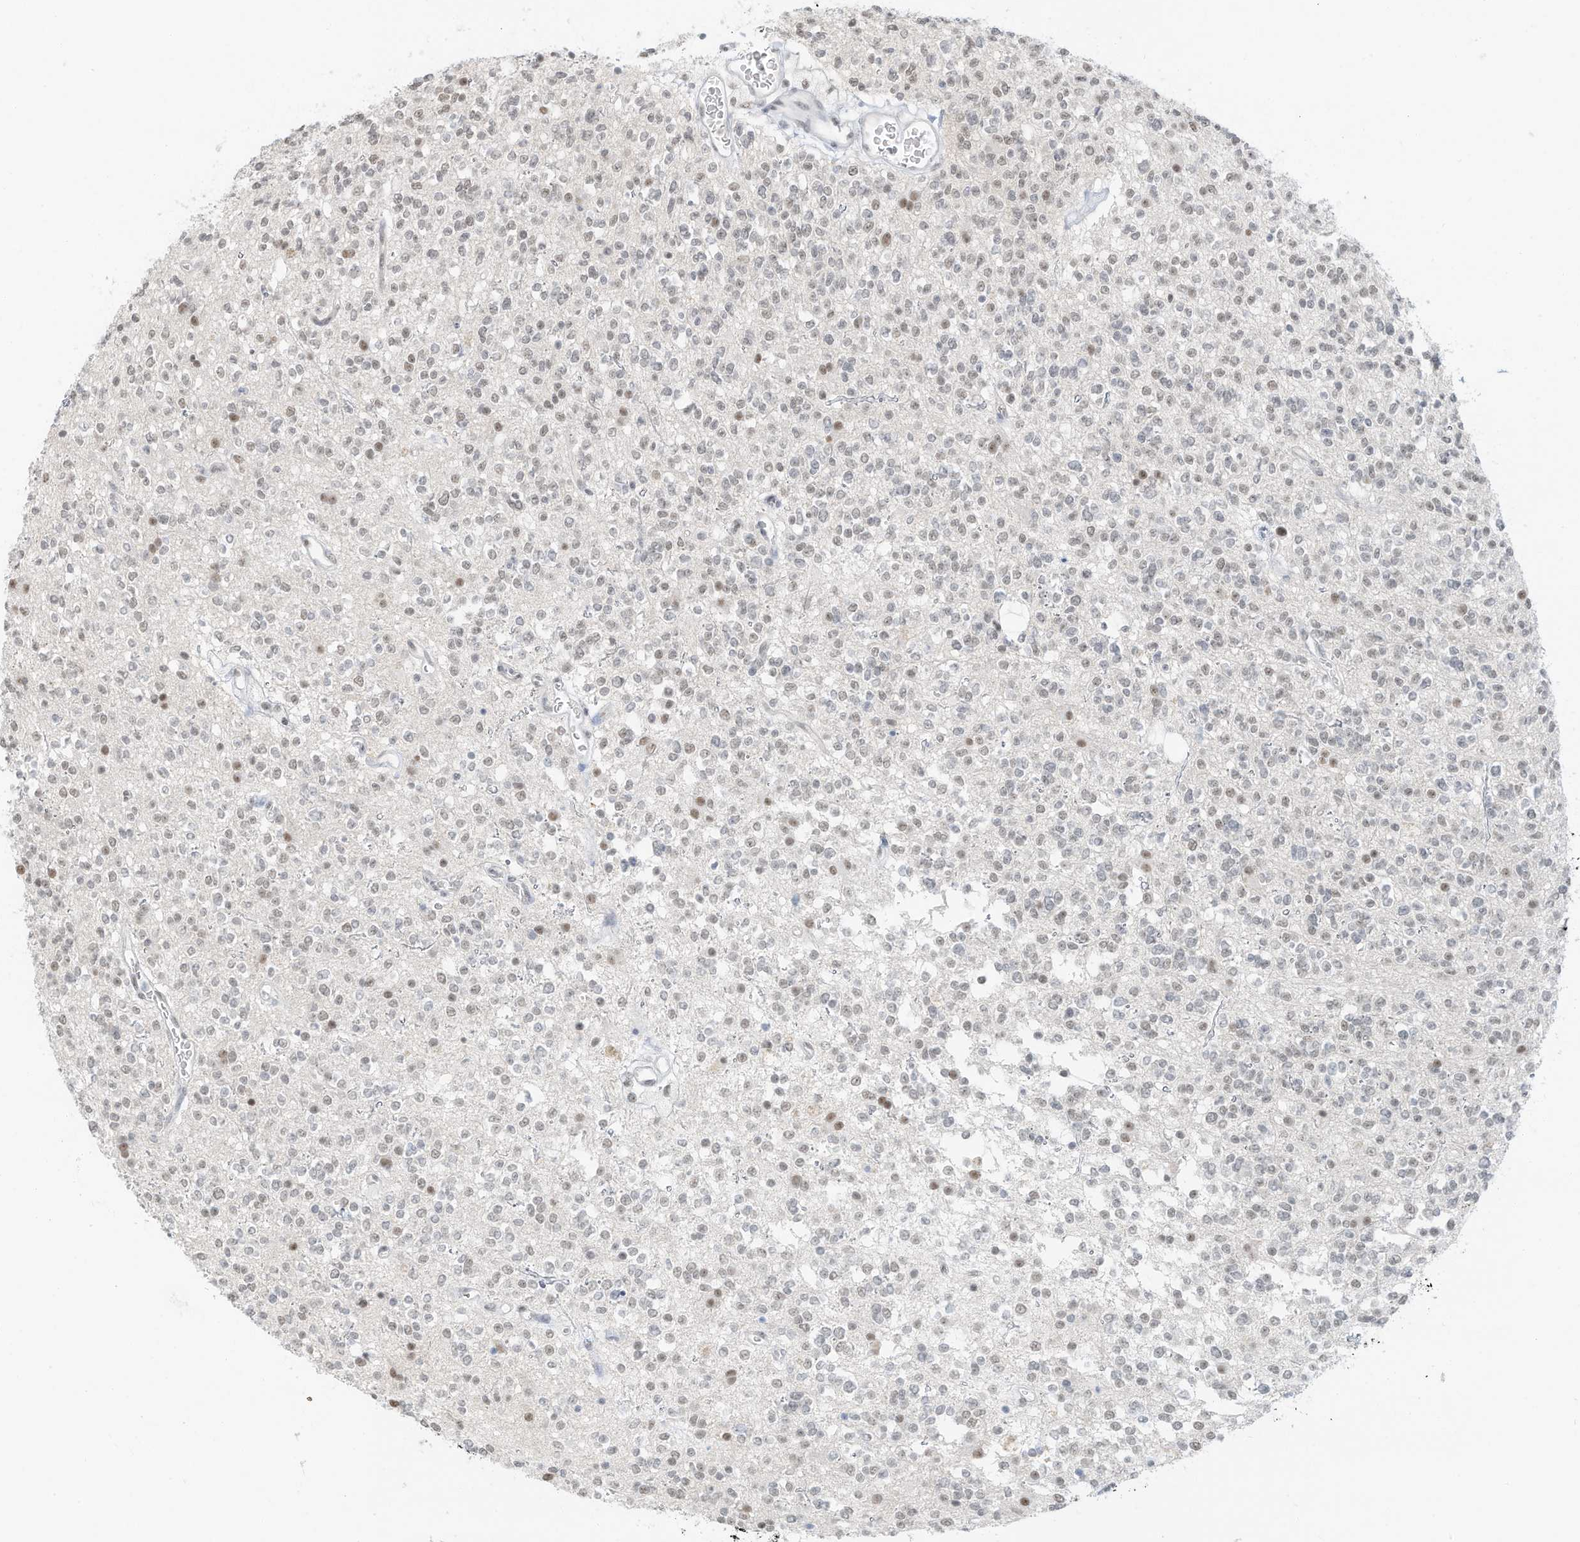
{"staining": {"intensity": "weak", "quantity": "<25%", "location": "nuclear"}, "tissue": "glioma", "cell_type": "Tumor cells", "image_type": "cancer", "snomed": [{"axis": "morphology", "description": "Glioma, malignant, High grade"}, {"axis": "topography", "description": "Brain"}], "caption": "A photomicrograph of glioma stained for a protein shows no brown staining in tumor cells.", "gene": "PGC", "patient": {"sex": "male", "age": 34}}